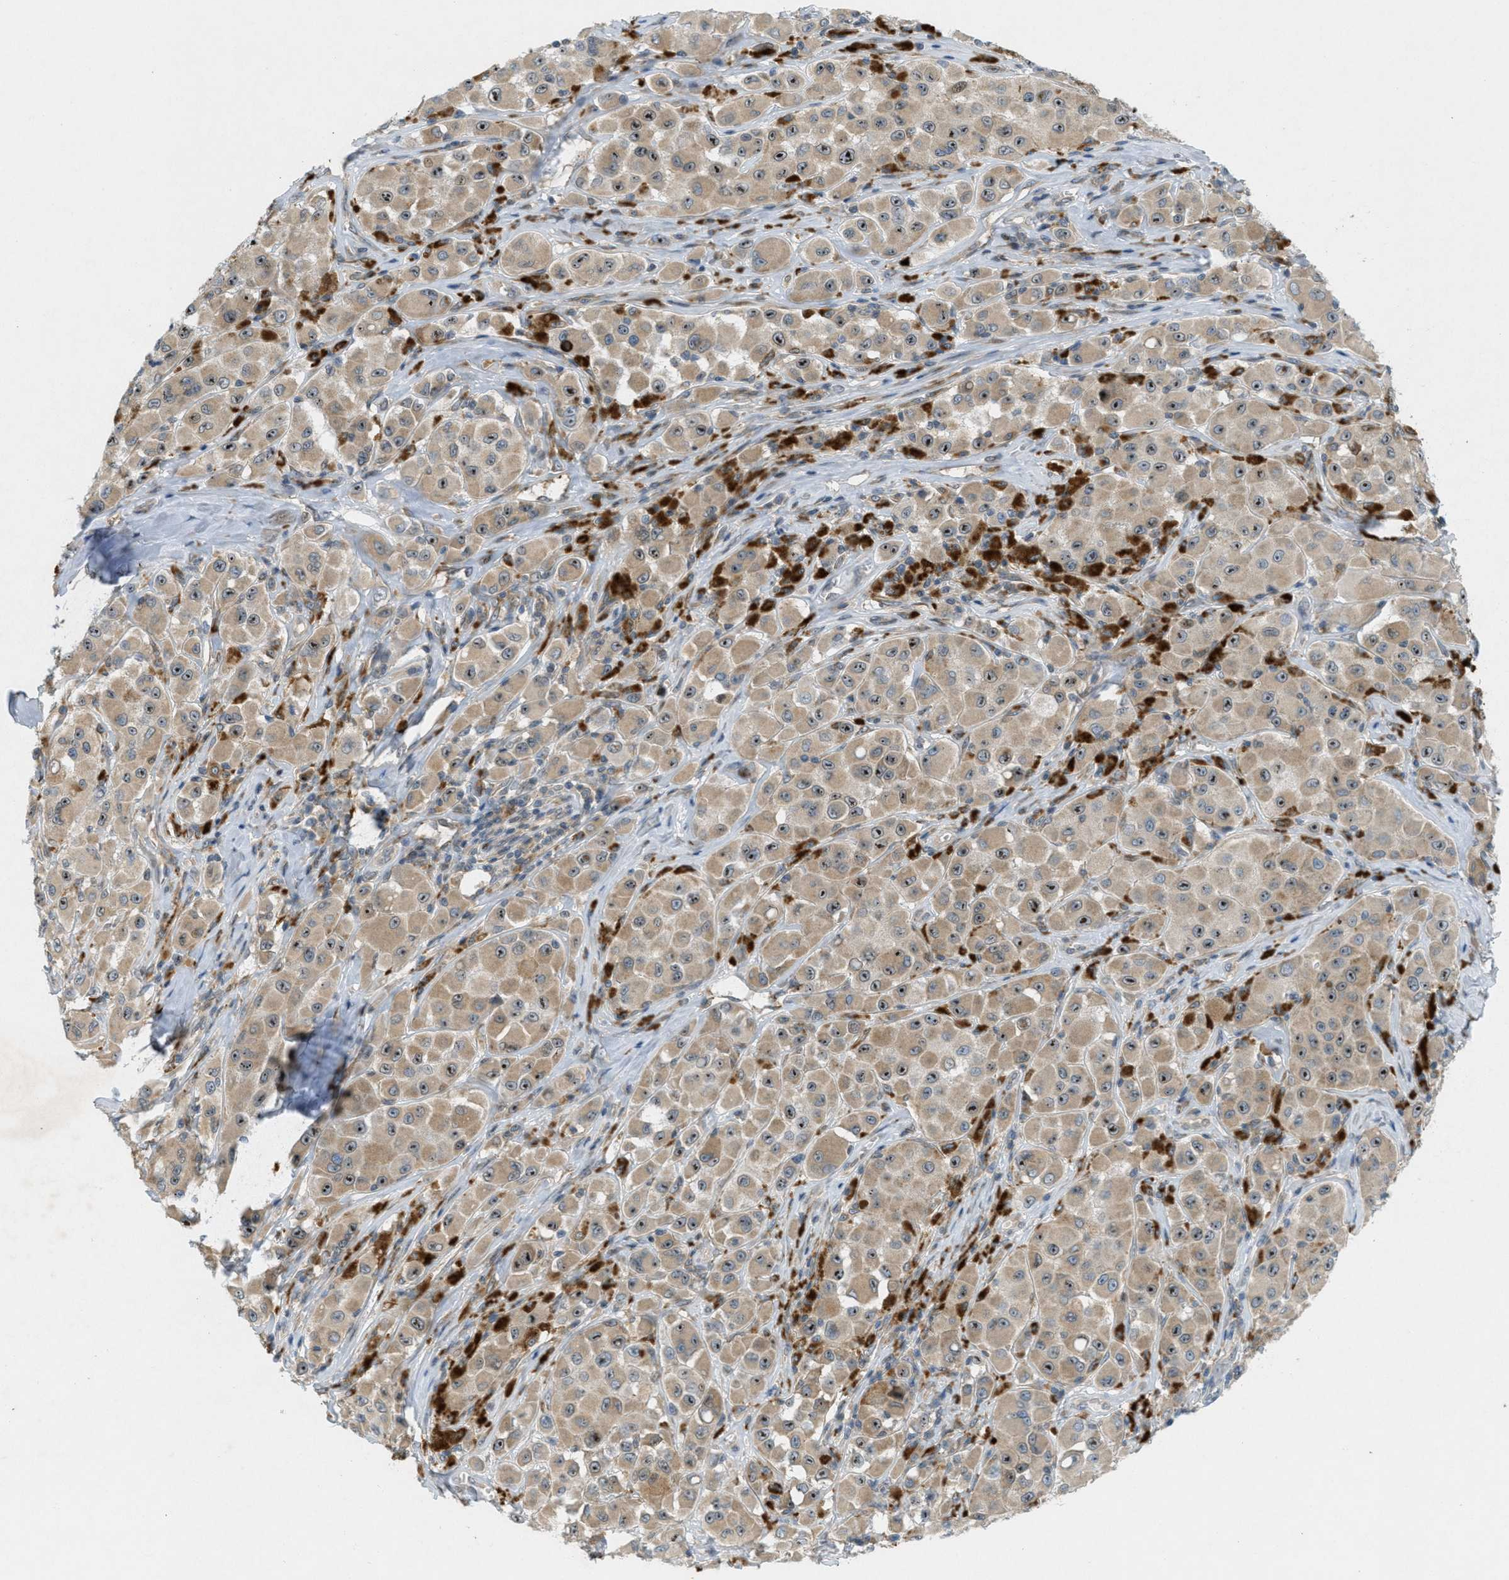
{"staining": {"intensity": "weak", "quantity": ">75%", "location": "cytoplasmic/membranous,nuclear"}, "tissue": "melanoma", "cell_type": "Tumor cells", "image_type": "cancer", "snomed": [{"axis": "morphology", "description": "Malignant melanoma, NOS"}, {"axis": "topography", "description": "Skin"}], "caption": "A high-resolution micrograph shows immunohistochemistry staining of melanoma, which demonstrates weak cytoplasmic/membranous and nuclear positivity in approximately >75% of tumor cells.", "gene": "SIGMAR1", "patient": {"sex": "male", "age": 84}}